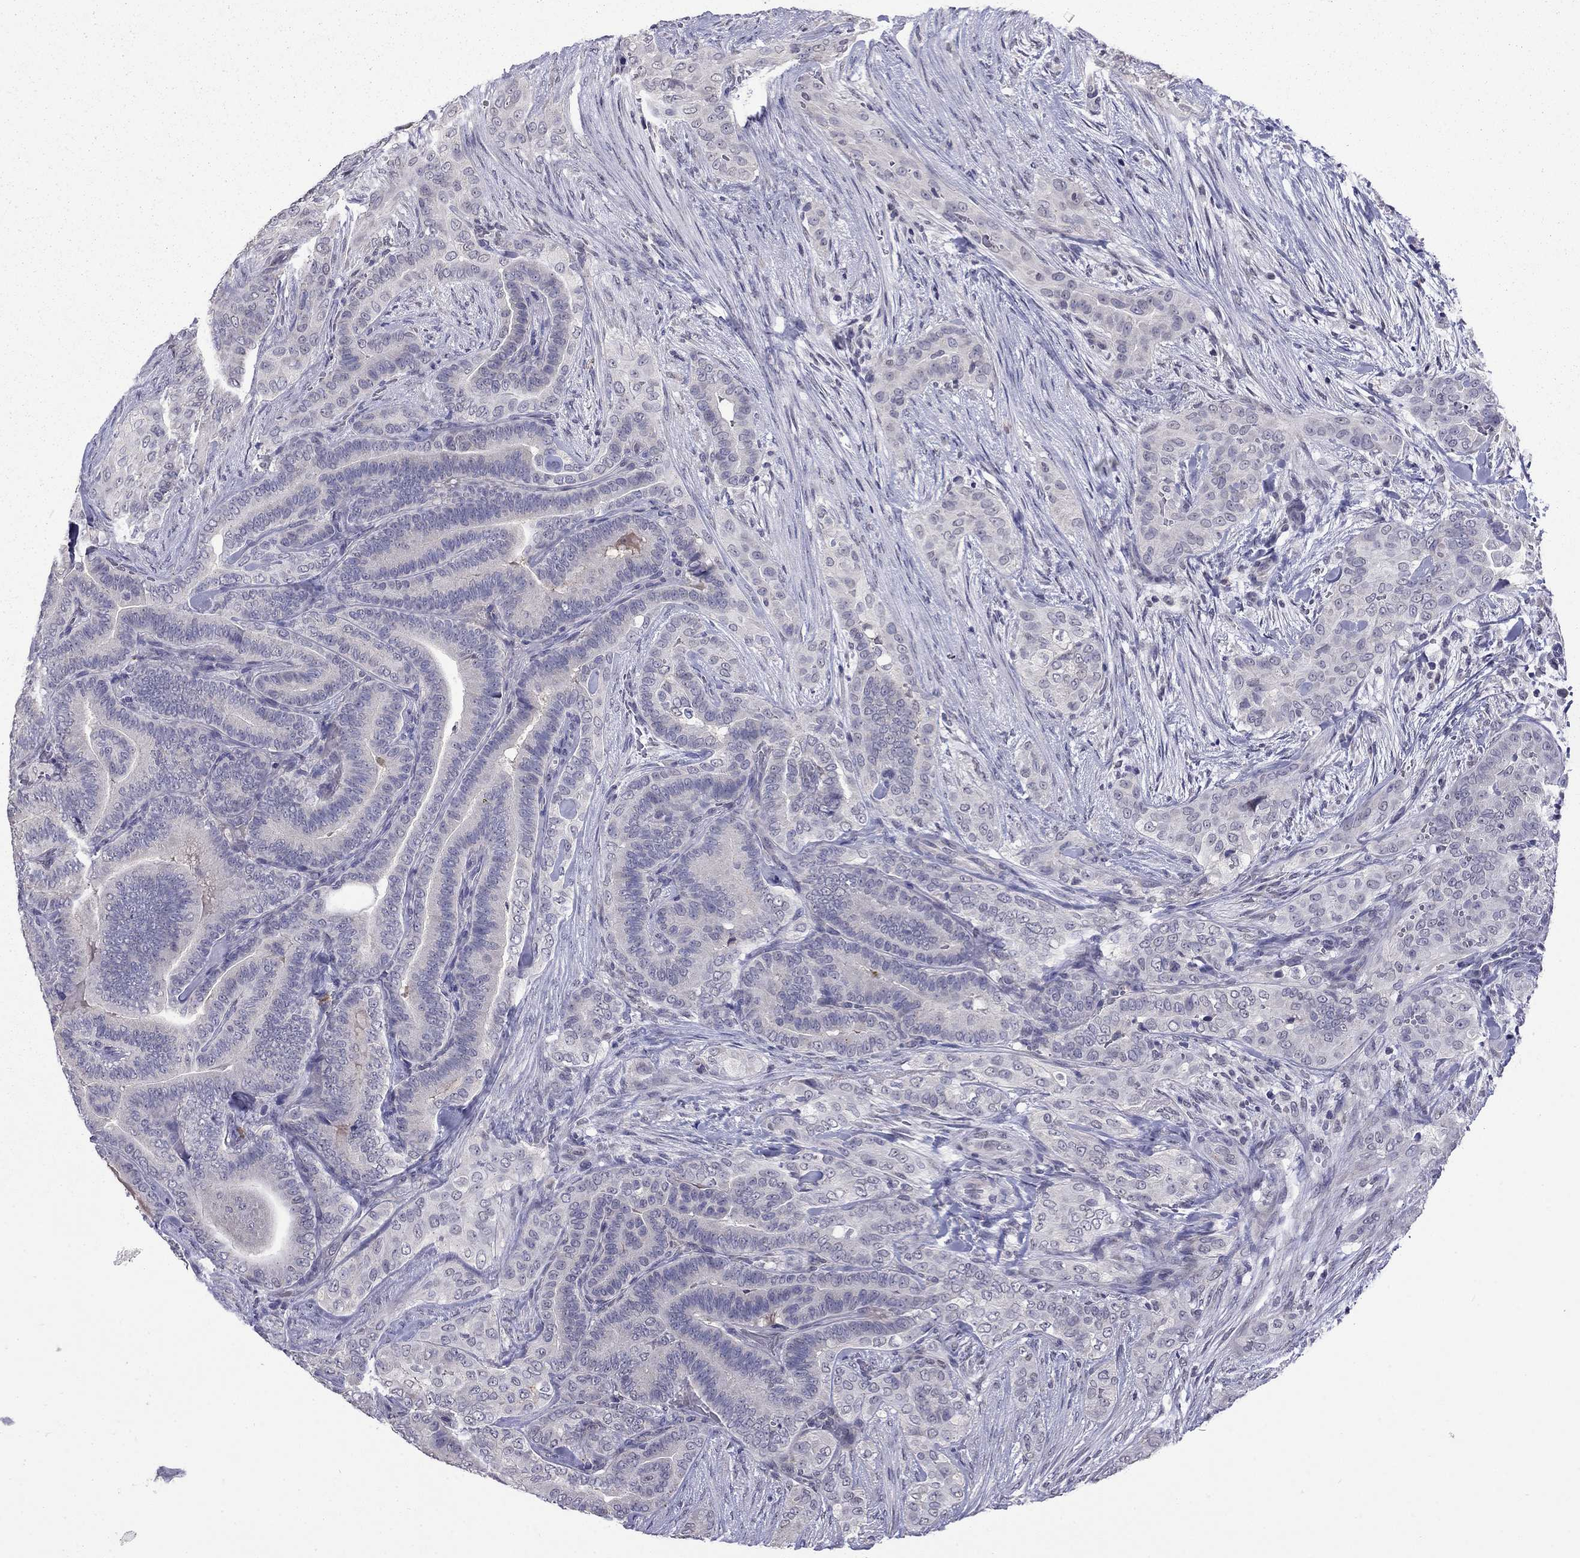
{"staining": {"intensity": "negative", "quantity": "none", "location": "none"}, "tissue": "thyroid cancer", "cell_type": "Tumor cells", "image_type": "cancer", "snomed": [{"axis": "morphology", "description": "Papillary adenocarcinoma, NOS"}, {"axis": "topography", "description": "Thyroid gland"}], "caption": "Thyroid papillary adenocarcinoma stained for a protein using IHC shows no positivity tumor cells.", "gene": "WNK3", "patient": {"sex": "male", "age": 61}}